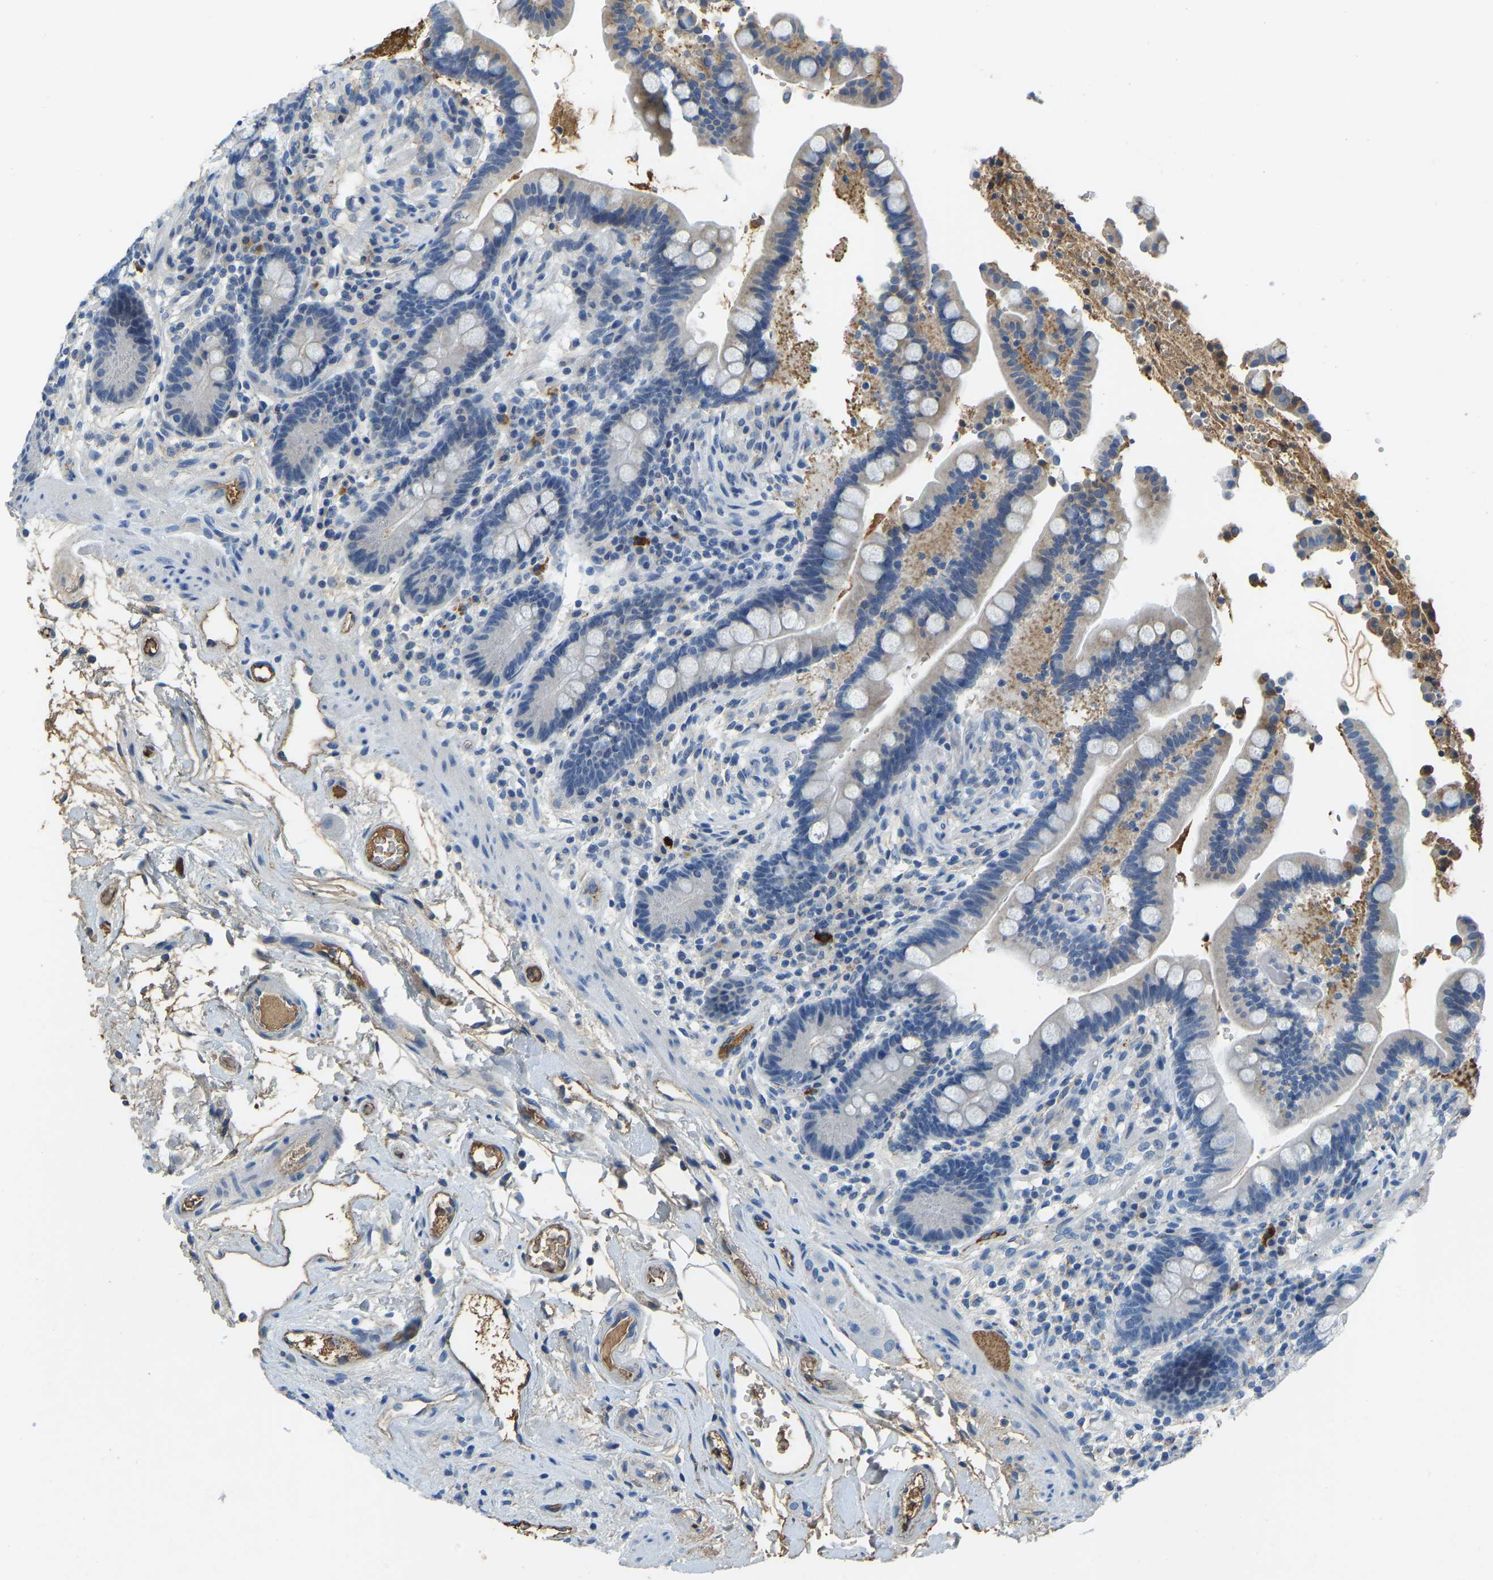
{"staining": {"intensity": "negative", "quantity": "none", "location": "none"}, "tissue": "colon", "cell_type": "Endothelial cells", "image_type": "normal", "snomed": [{"axis": "morphology", "description": "Normal tissue, NOS"}, {"axis": "topography", "description": "Colon"}], "caption": "Endothelial cells are negative for brown protein staining in unremarkable colon.", "gene": "THBS4", "patient": {"sex": "male", "age": 73}}